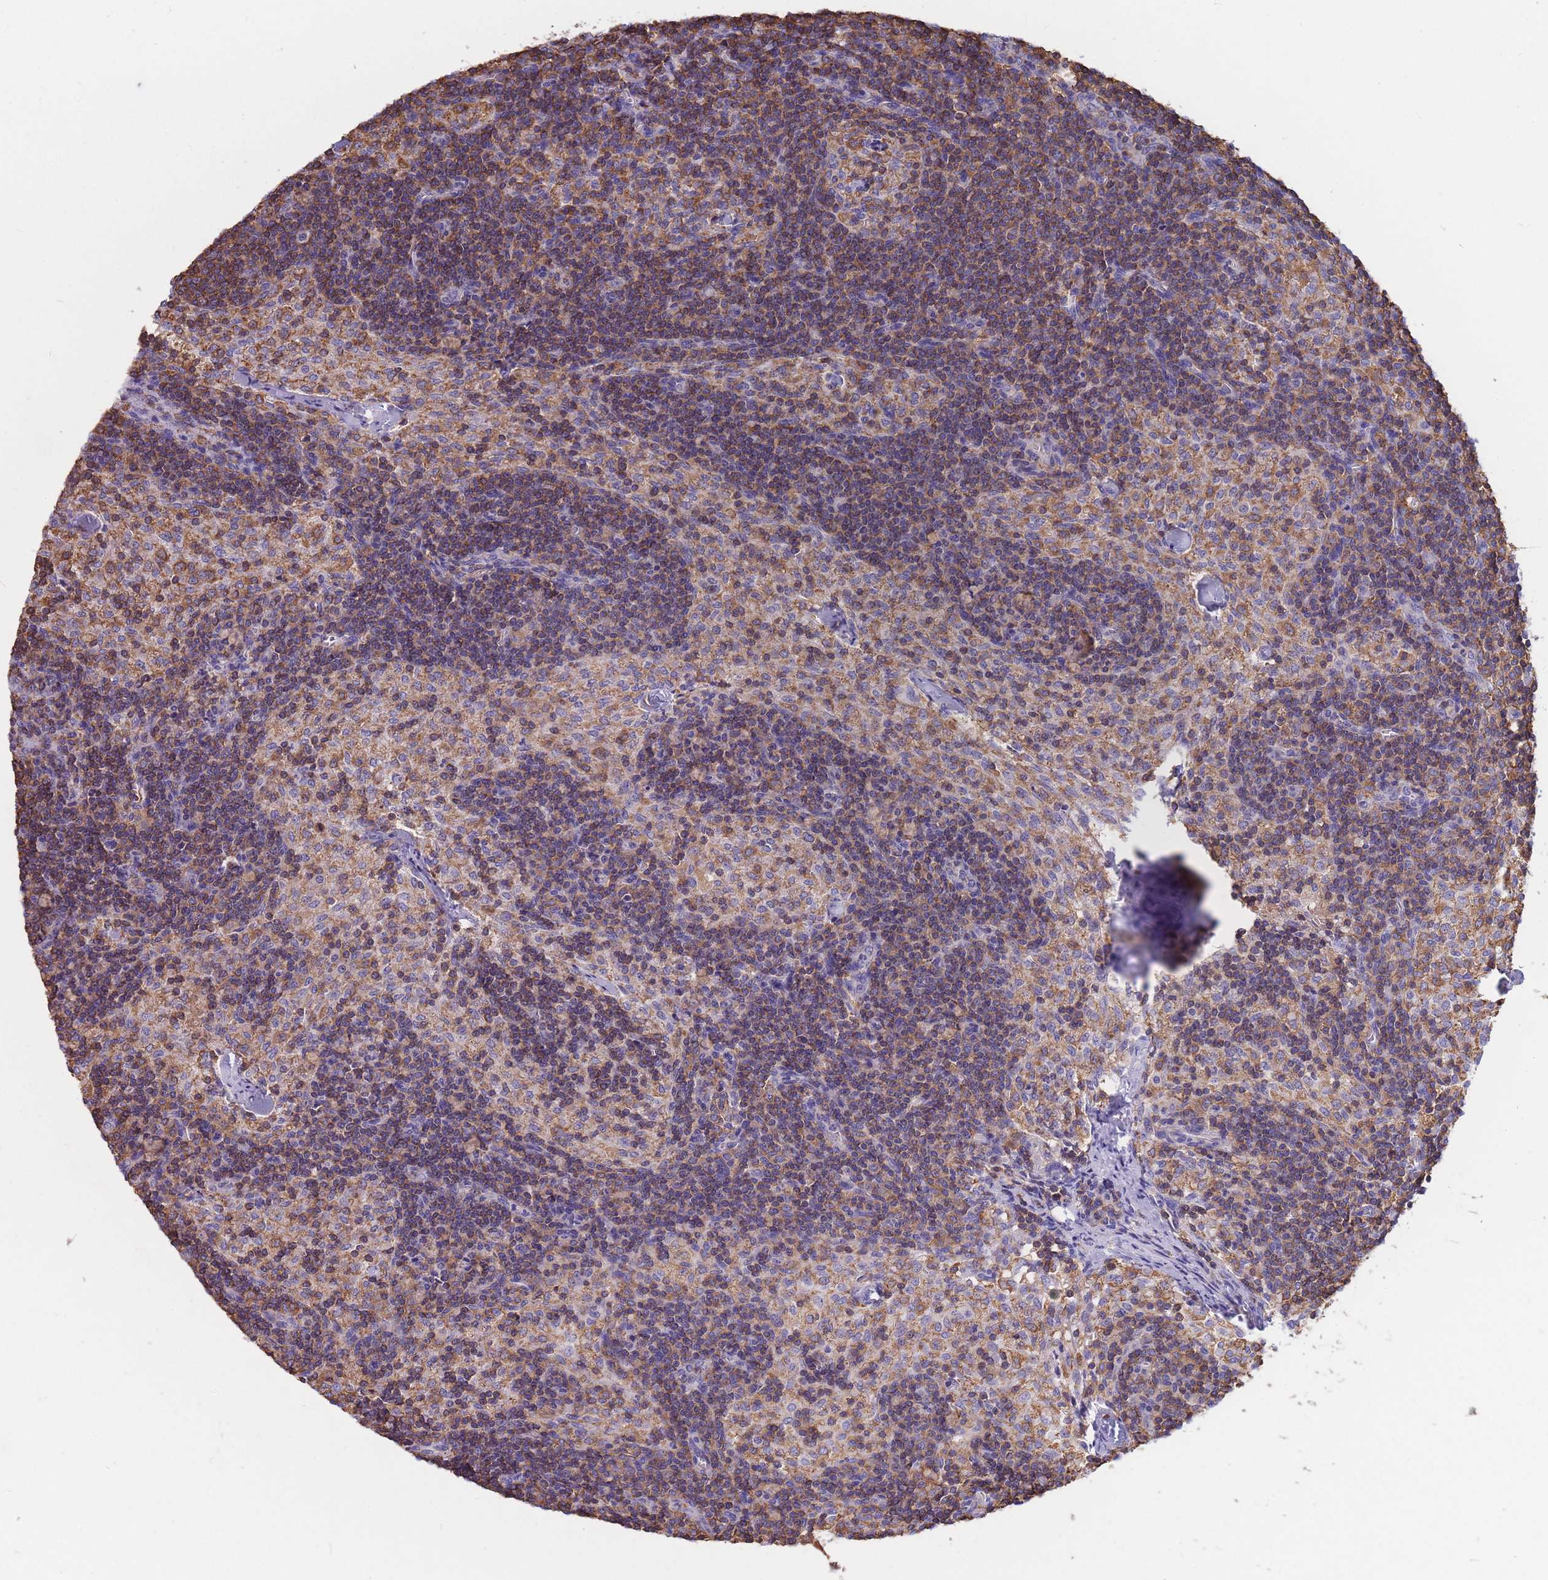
{"staining": {"intensity": "moderate", "quantity": "25%-75%", "location": "cytoplasmic/membranous"}, "tissue": "lymph node", "cell_type": "Non-germinal center cells", "image_type": "normal", "snomed": [{"axis": "morphology", "description": "Normal tissue, NOS"}, {"axis": "topography", "description": "Lymph node"}], "caption": "This photomicrograph displays immunohistochemistry (IHC) staining of benign human lymph node, with medium moderate cytoplasmic/membranous expression in approximately 25%-75% of non-germinal center cells.", "gene": "MRPL54", "patient": {"sex": "female", "age": 42}}